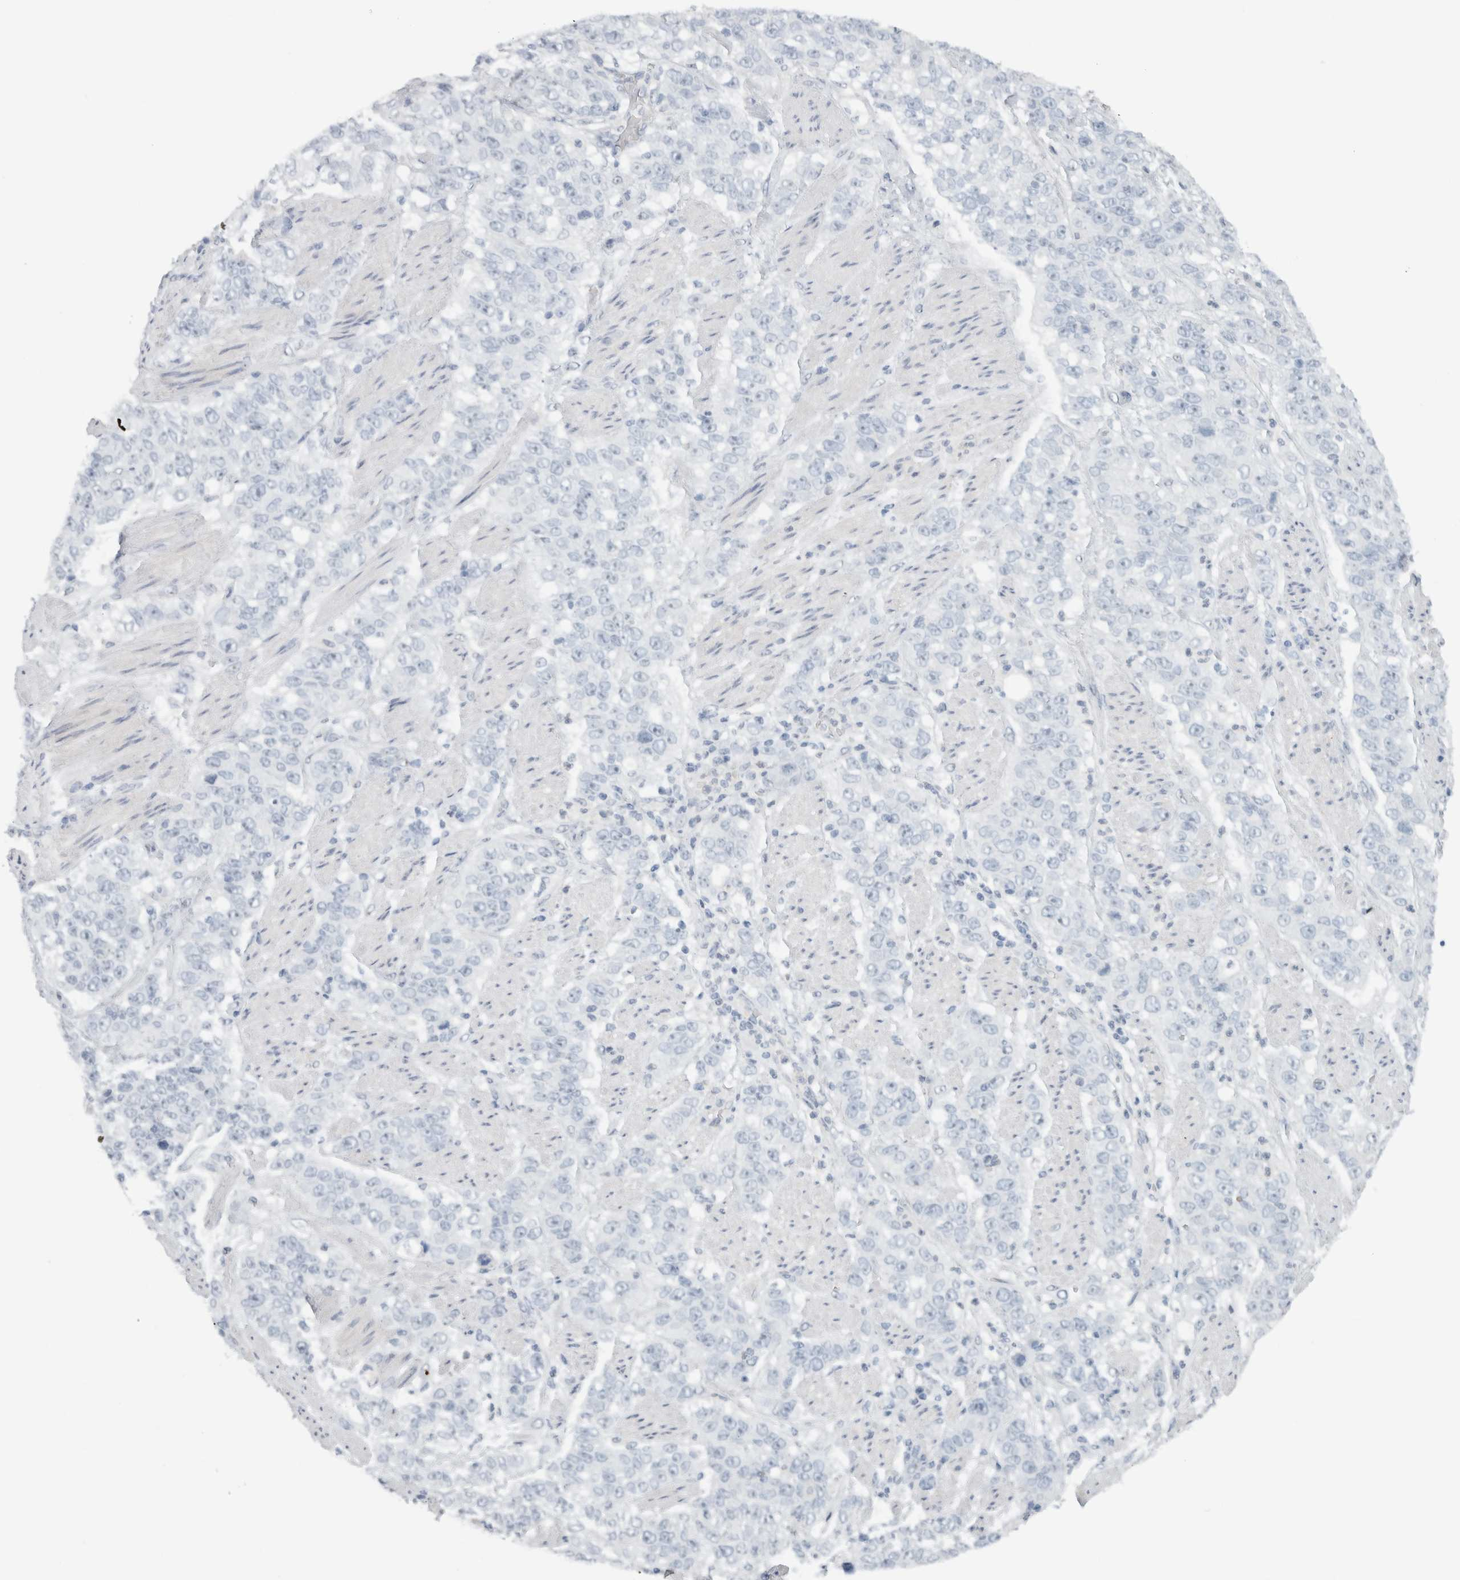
{"staining": {"intensity": "negative", "quantity": "none", "location": "none"}, "tissue": "stomach cancer", "cell_type": "Tumor cells", "image_type": "cancer", "snomed": [{"axis": "morphology", "description": "Adenocarcinoma, NOS"}, {"axis": "topography", "description": "Stomach"}], "caption": "DAB (3,3'-diaminobenzidine) immunohistochemical staining of stomach adenocarcinoma displays no significant expression in tumor cells.", "gene": "FMR1NB", "patient": {"sex": "male", "age": 48}}